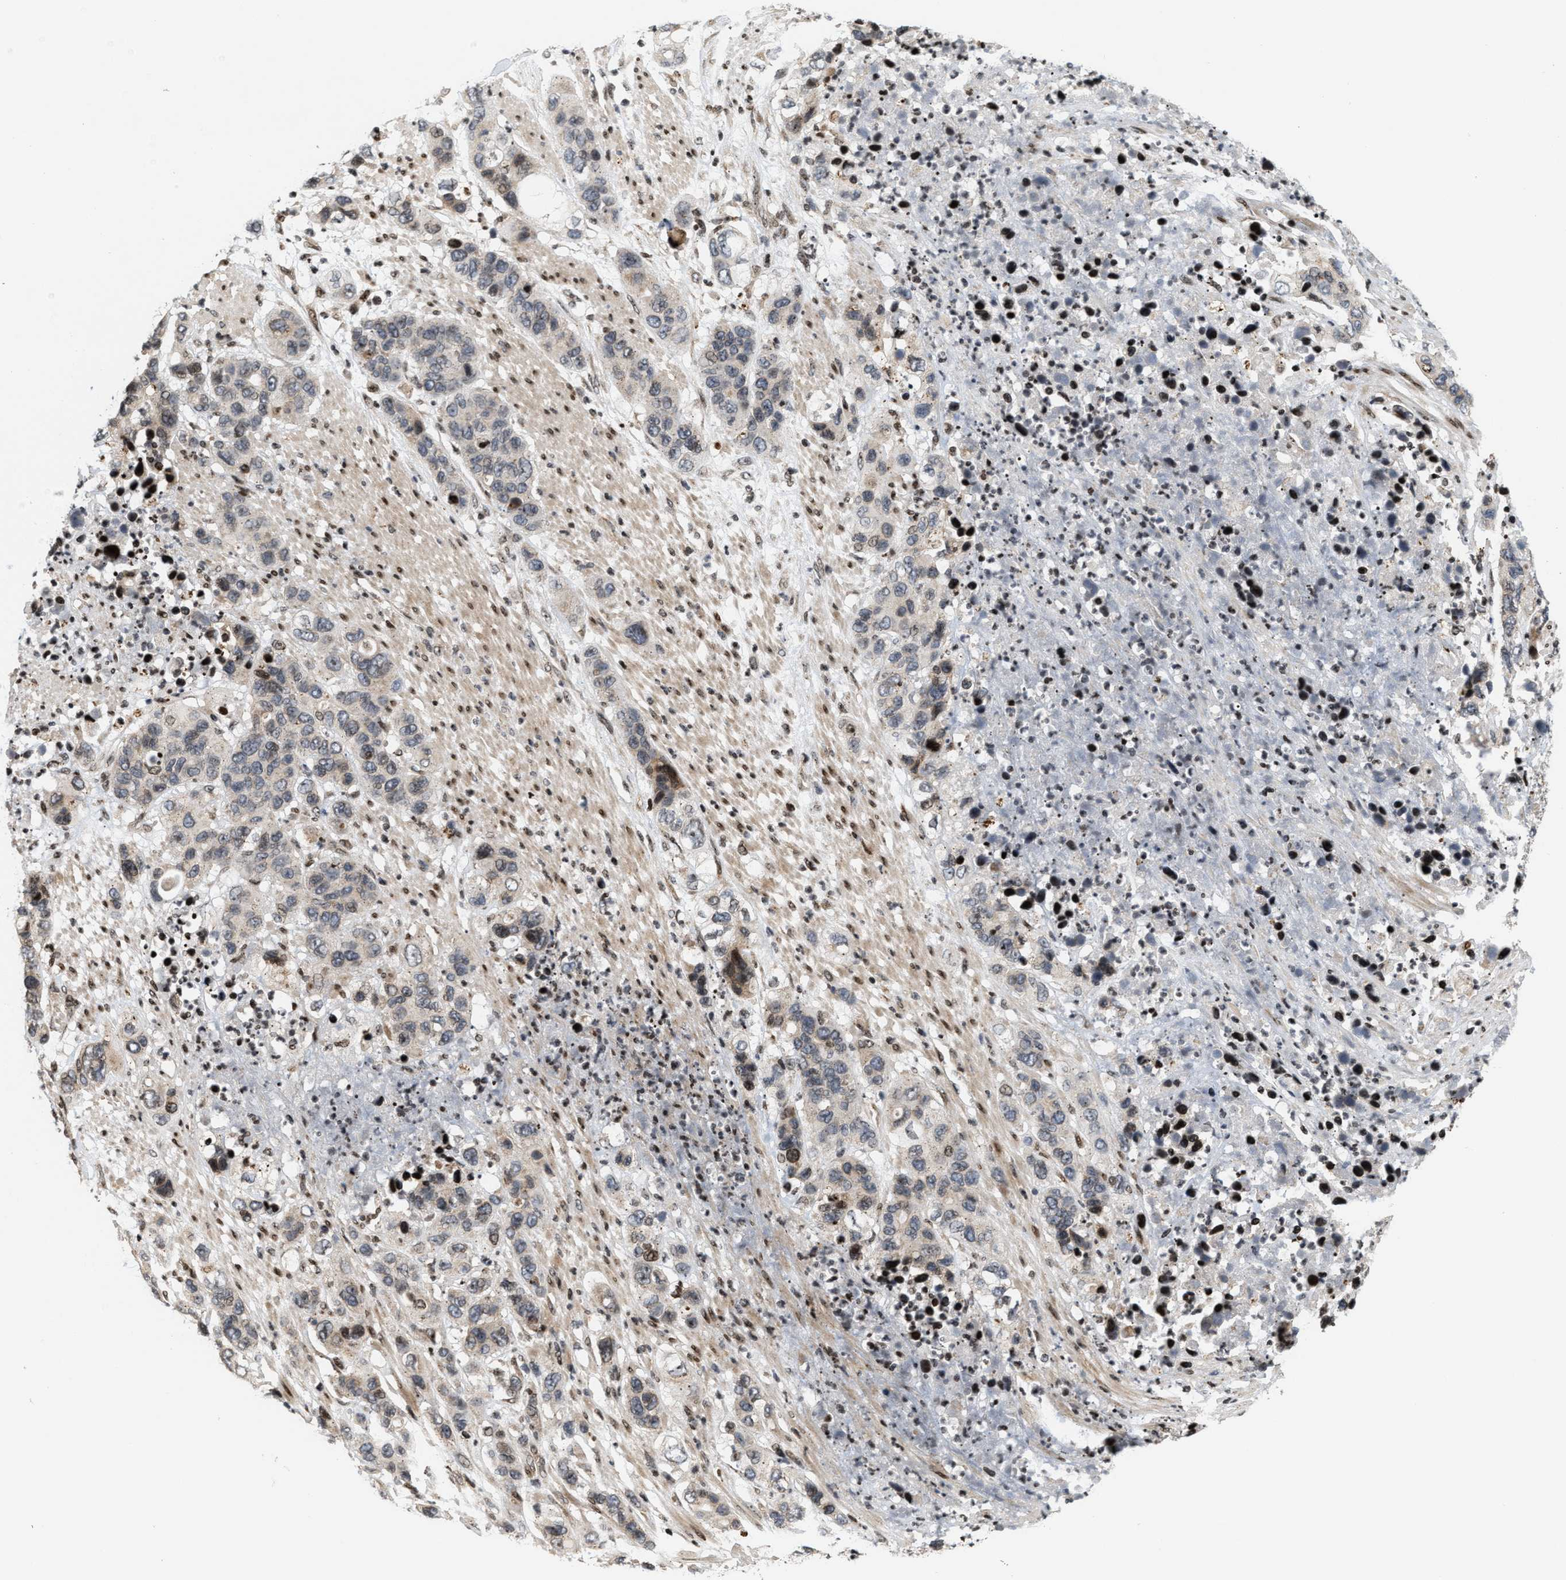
{"staining": {"intensity": "weak", "quantity": "<25%", "location": "nuclear"}, "tissue": "pancreatic cancer", "cell_type": "Tumor cells", "image_type": "cancer", "snomed": [{"axis": "morphology", "description": "Adenocarcinoma, NOS"}, {"axis": "topography", "description": "Pancreas"}], "caption": "Immunohistochemical staining of human pancreatic cancer displays no significant positivity in tumor cells.", "gene": "PDZD2", "patient": {"sex": "female", "age": 71}}